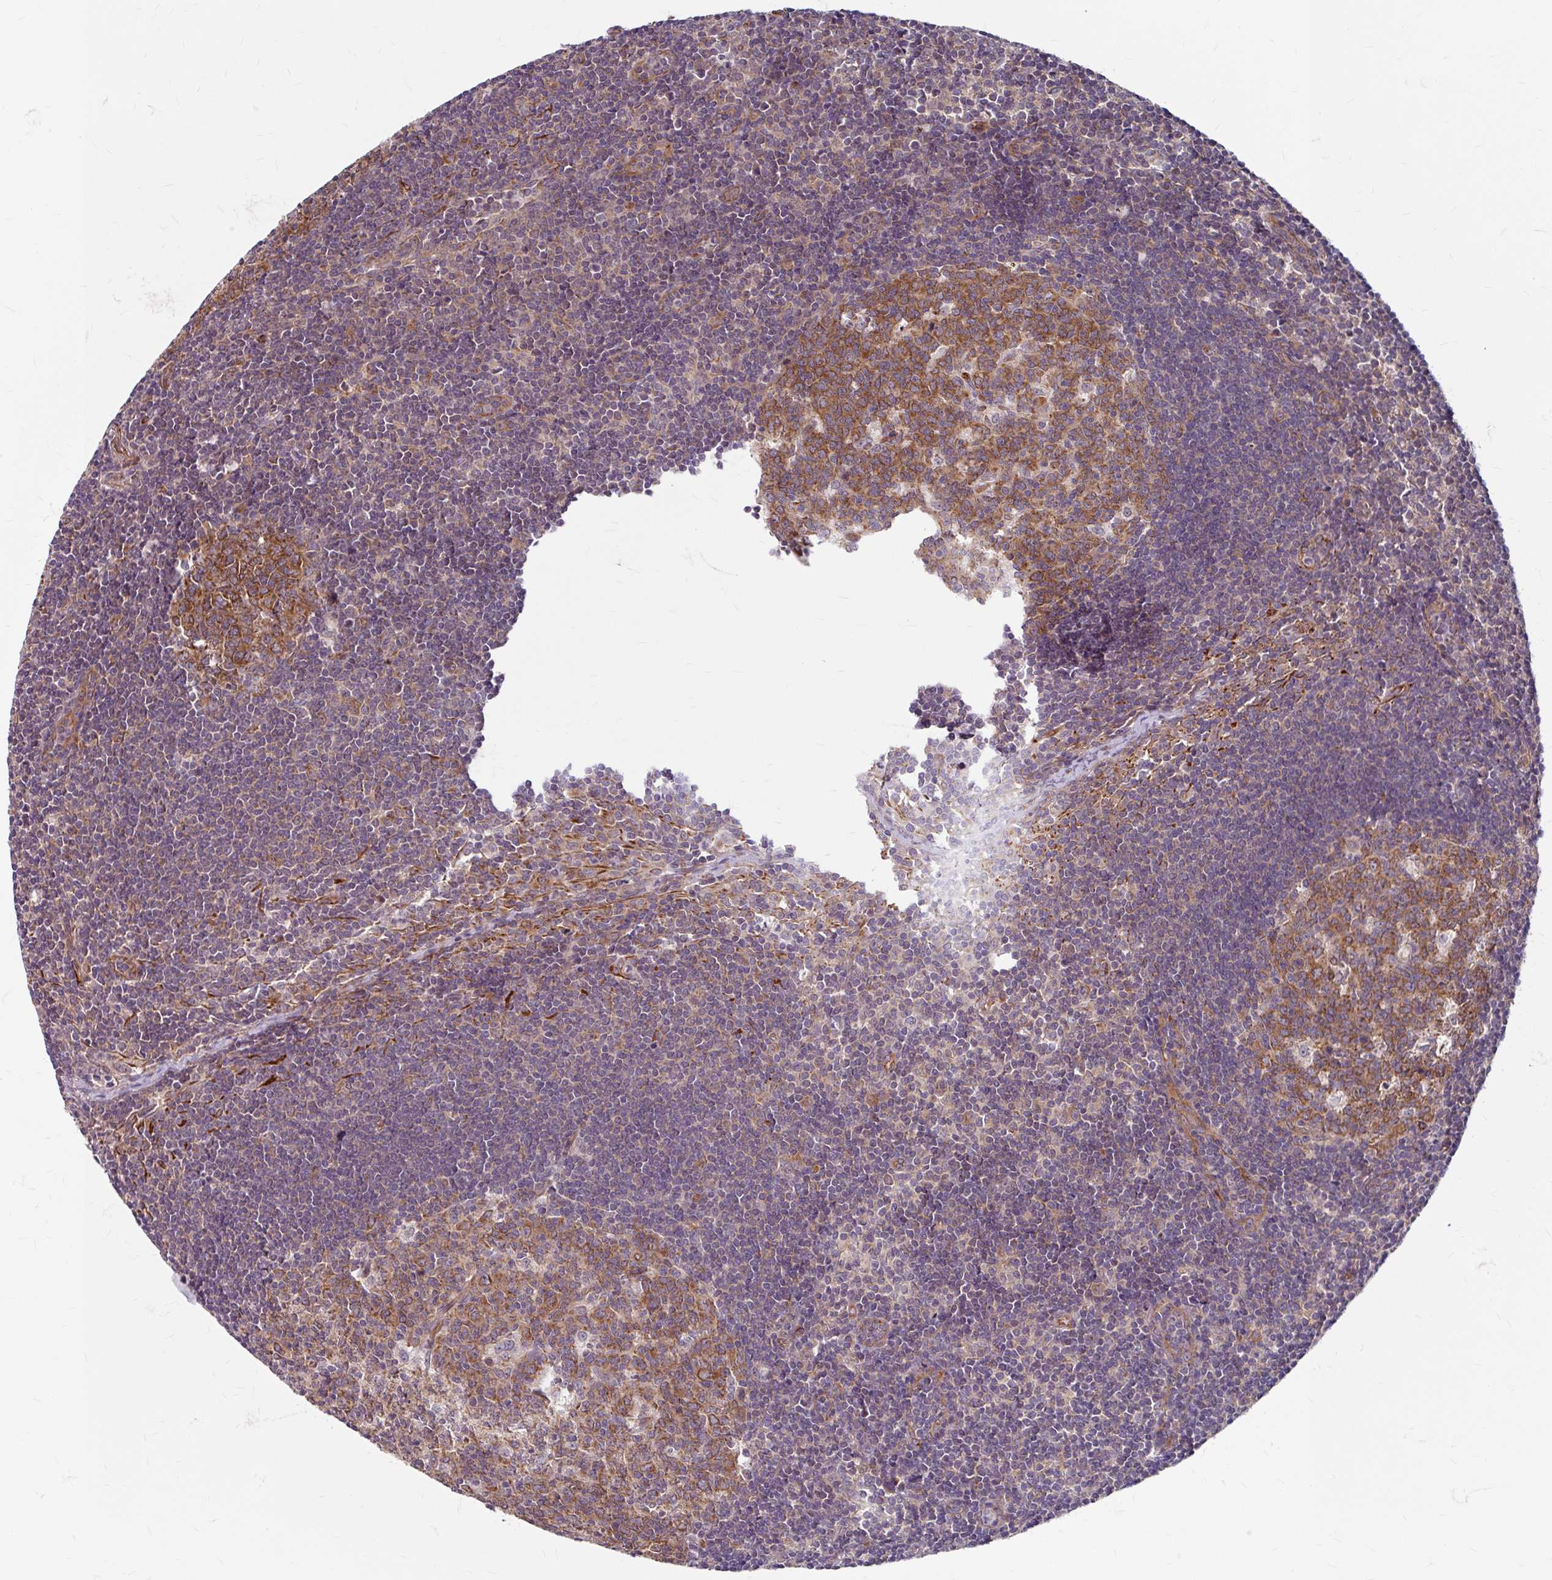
{"staining": {"intensity": "moderate", "quantity": ">75%", "location": "cytoplasmic/membranous"}, "tissue": "lymph node", "cell_type": "Germinal center cells", "image_type": "normal", "snomed": [{"axis": "morphology", "description": "Normal tissue, NOS"}, {"axis": "topography", "description": "Lymph node"}], "caption": "Germinal center cells display medium levels of moderate cytoplasmic/membranous staining in about >75% of cells in unremarkable lymph node.", "gene": "DAAM2", "patient": {"sex": "female", "age": 29}}